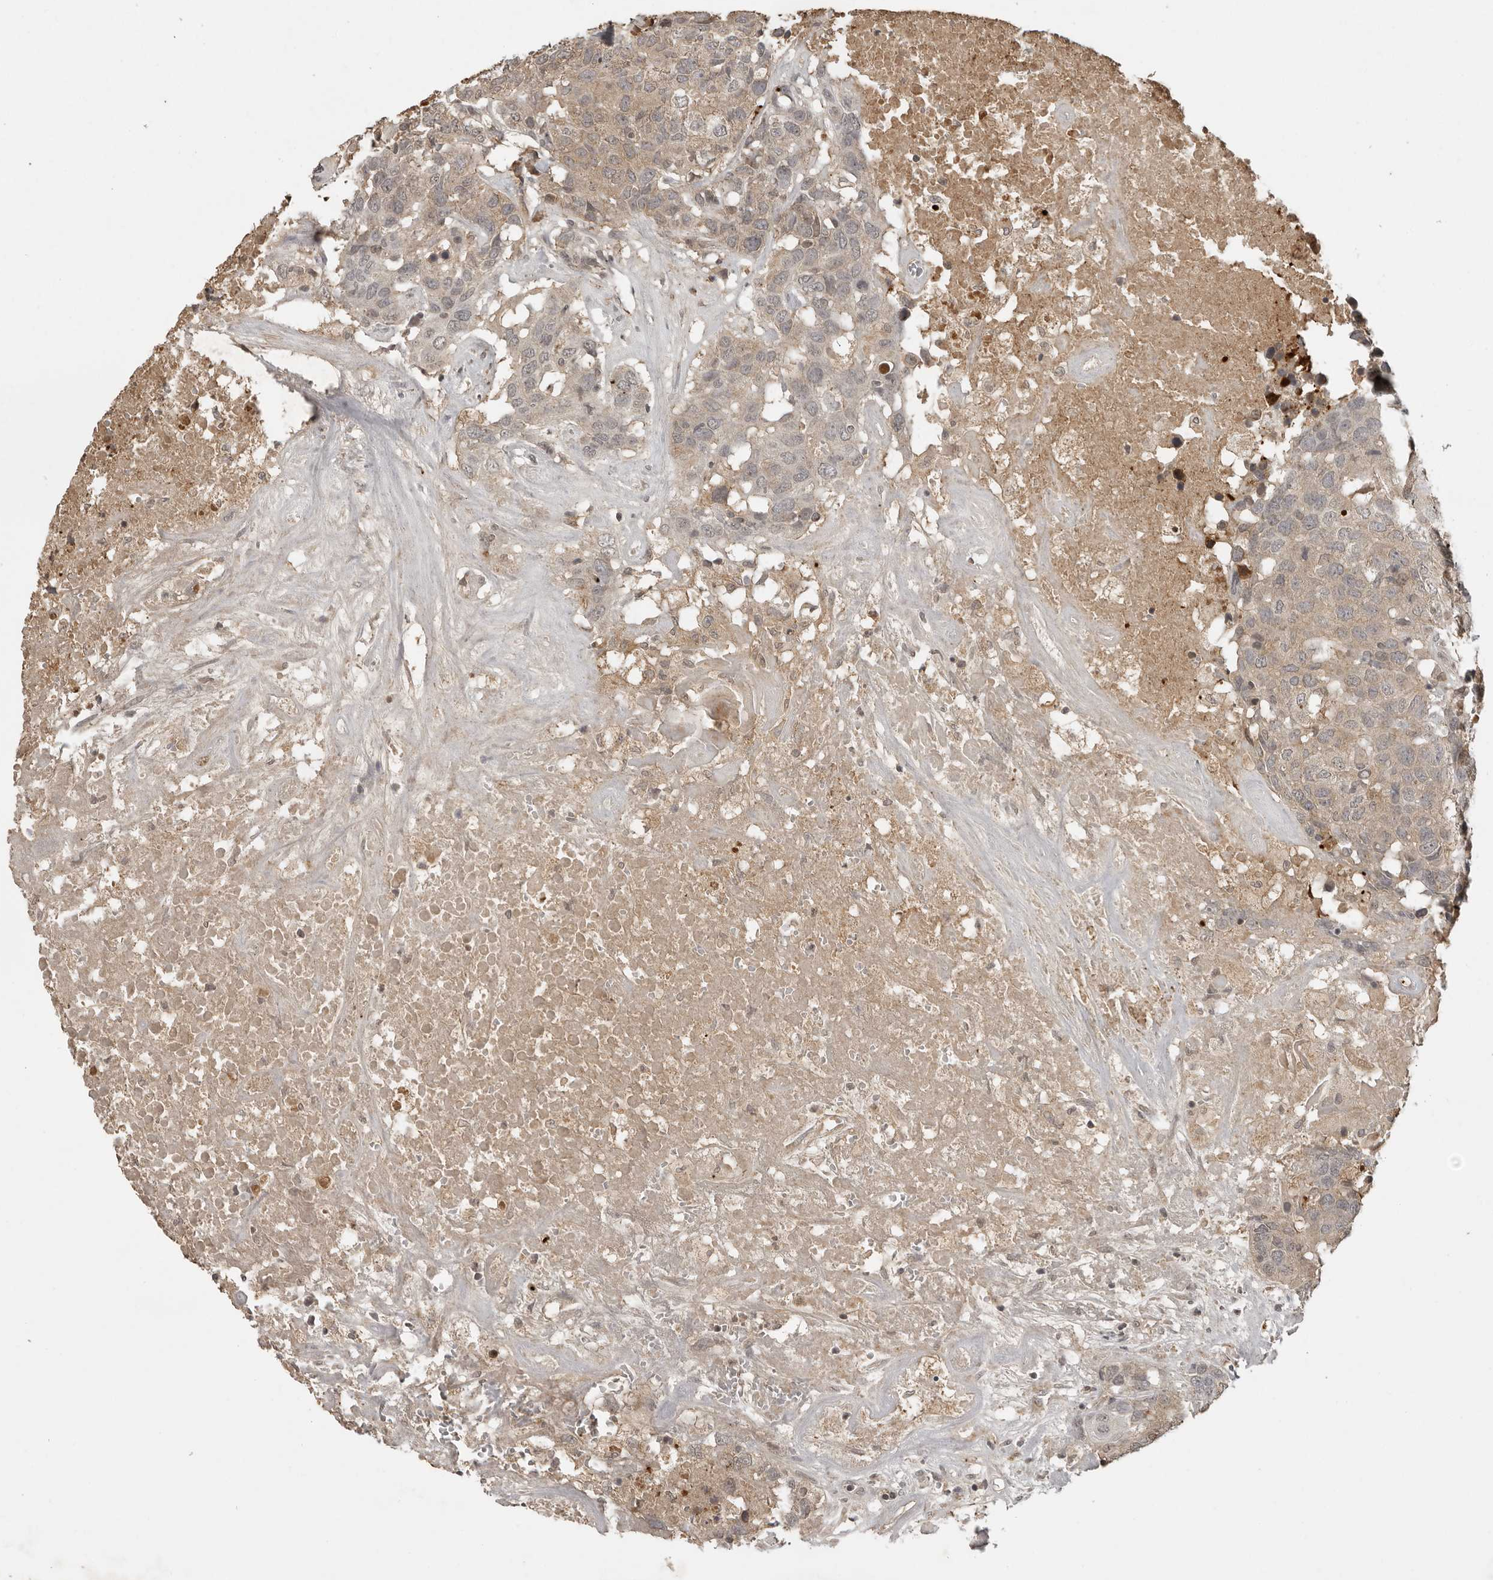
{"staining": {"intensity": "weak", "quantity": "<25%", "location": "cytoplasmic/membranous"}, "tissue": "head and neck cancer", "cell_type": "Tumor cells", "image_type": "cancer", "snomed": [{"axis": "morphology", "description": "Squamous cell carcinoma, NOS"}, {"axis": "topography", "description": "Head-Neck"}], "caption": "IHC histopathology image of neoplastic tissue: head and neck cancer stained with DAB (3,3'-diaminobenzidine) displays no significant protein expression in tumor cells.", "gene": "CTF1", "patient": {"sex": "male", "age": 66}}